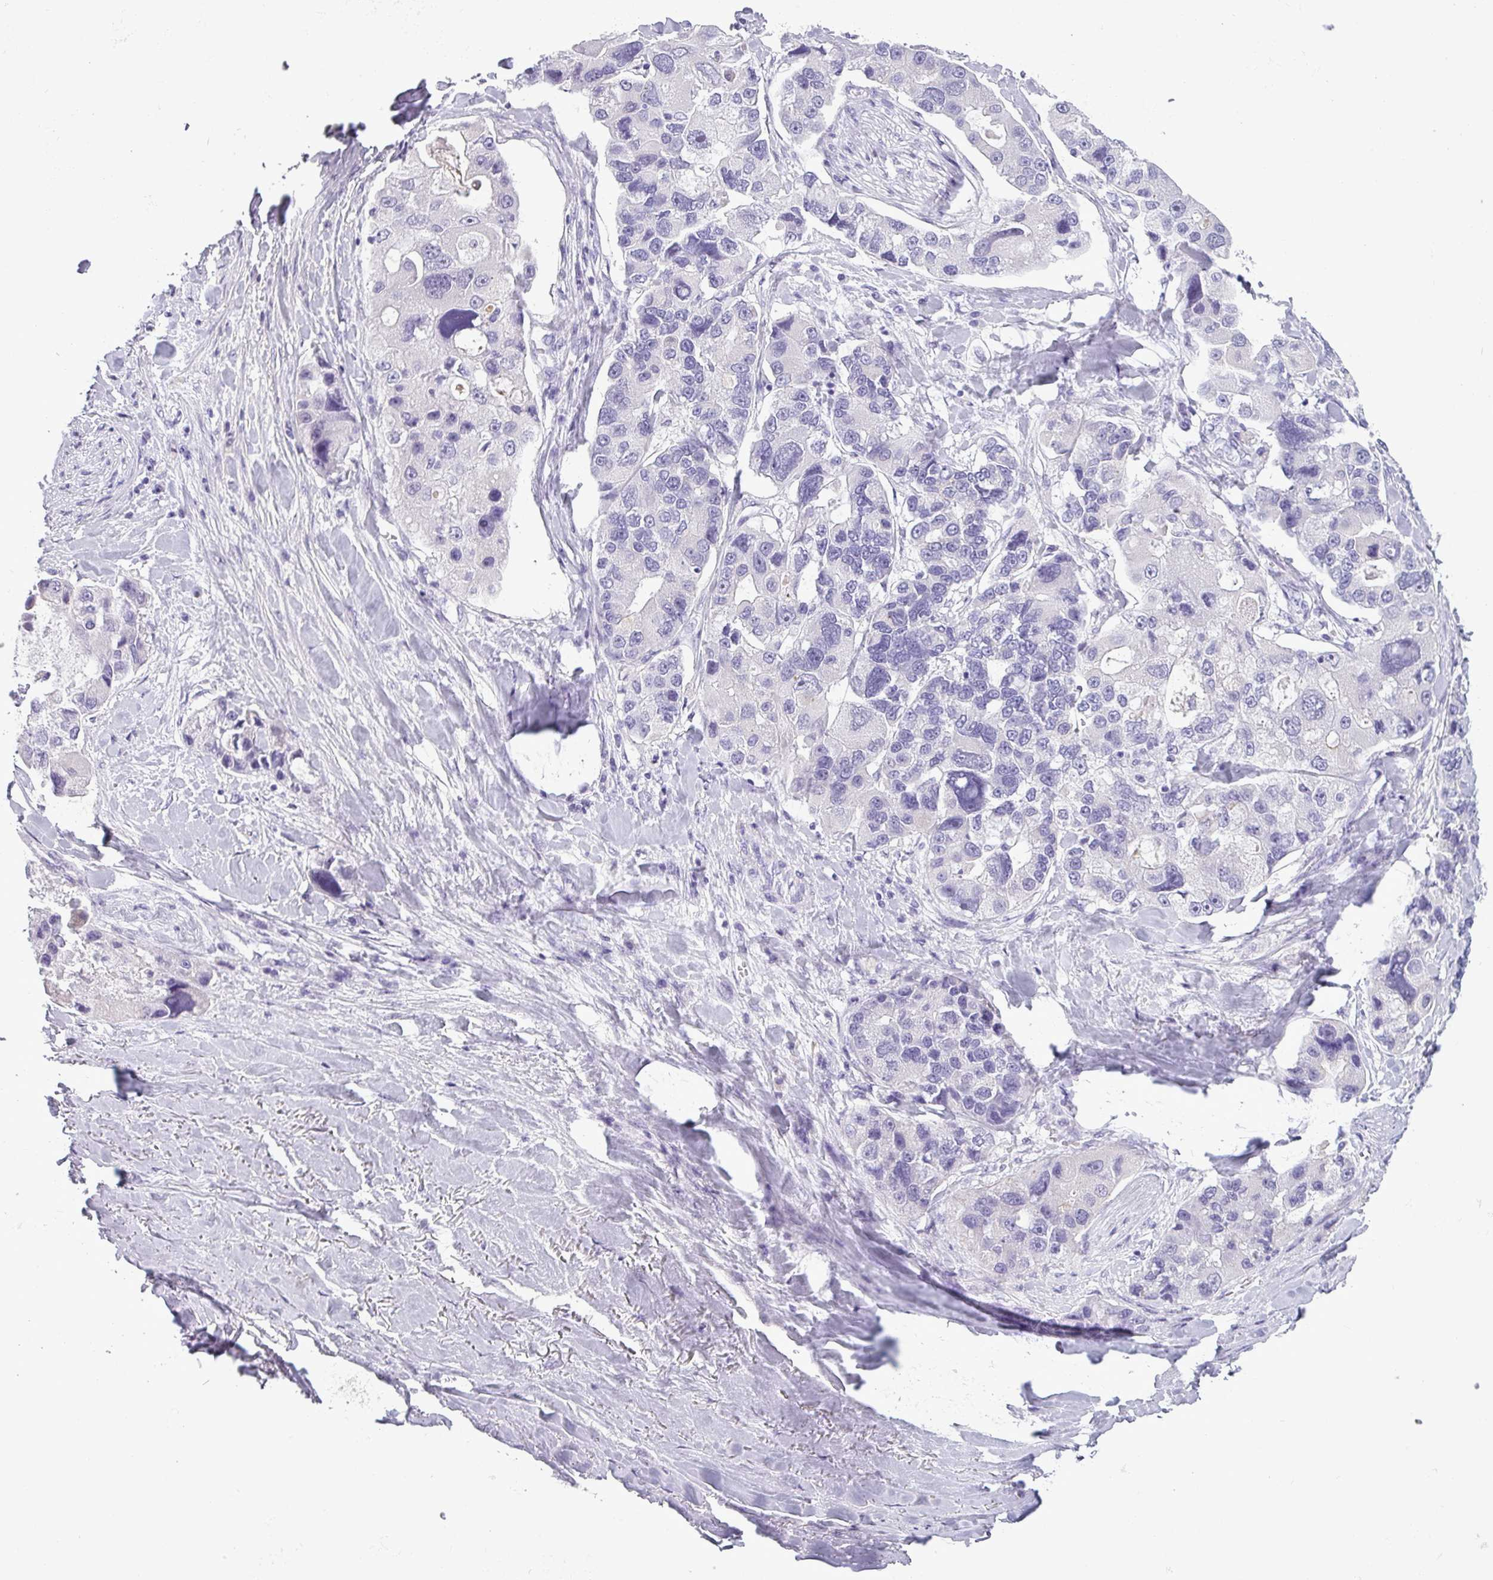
{"staining": {"intensity": "negative", "quantity": "none", "location": "none"}, "tissue": "lung cancer", "cell_type": "Tumor cells", "image_type": "cancer", "snomed": [{"axis": "morphology", "description": "Adenocarcinoma, NOS"}, {"axis": "topography", "description": "Lung"}], "caption": "Immunohistochemical staining of human lung cancer (adenocarcinoma) demonstrates no significant staining in tumor cells.", "gene": "CDH16", "patient": {"sex": "female", "age": 54}}